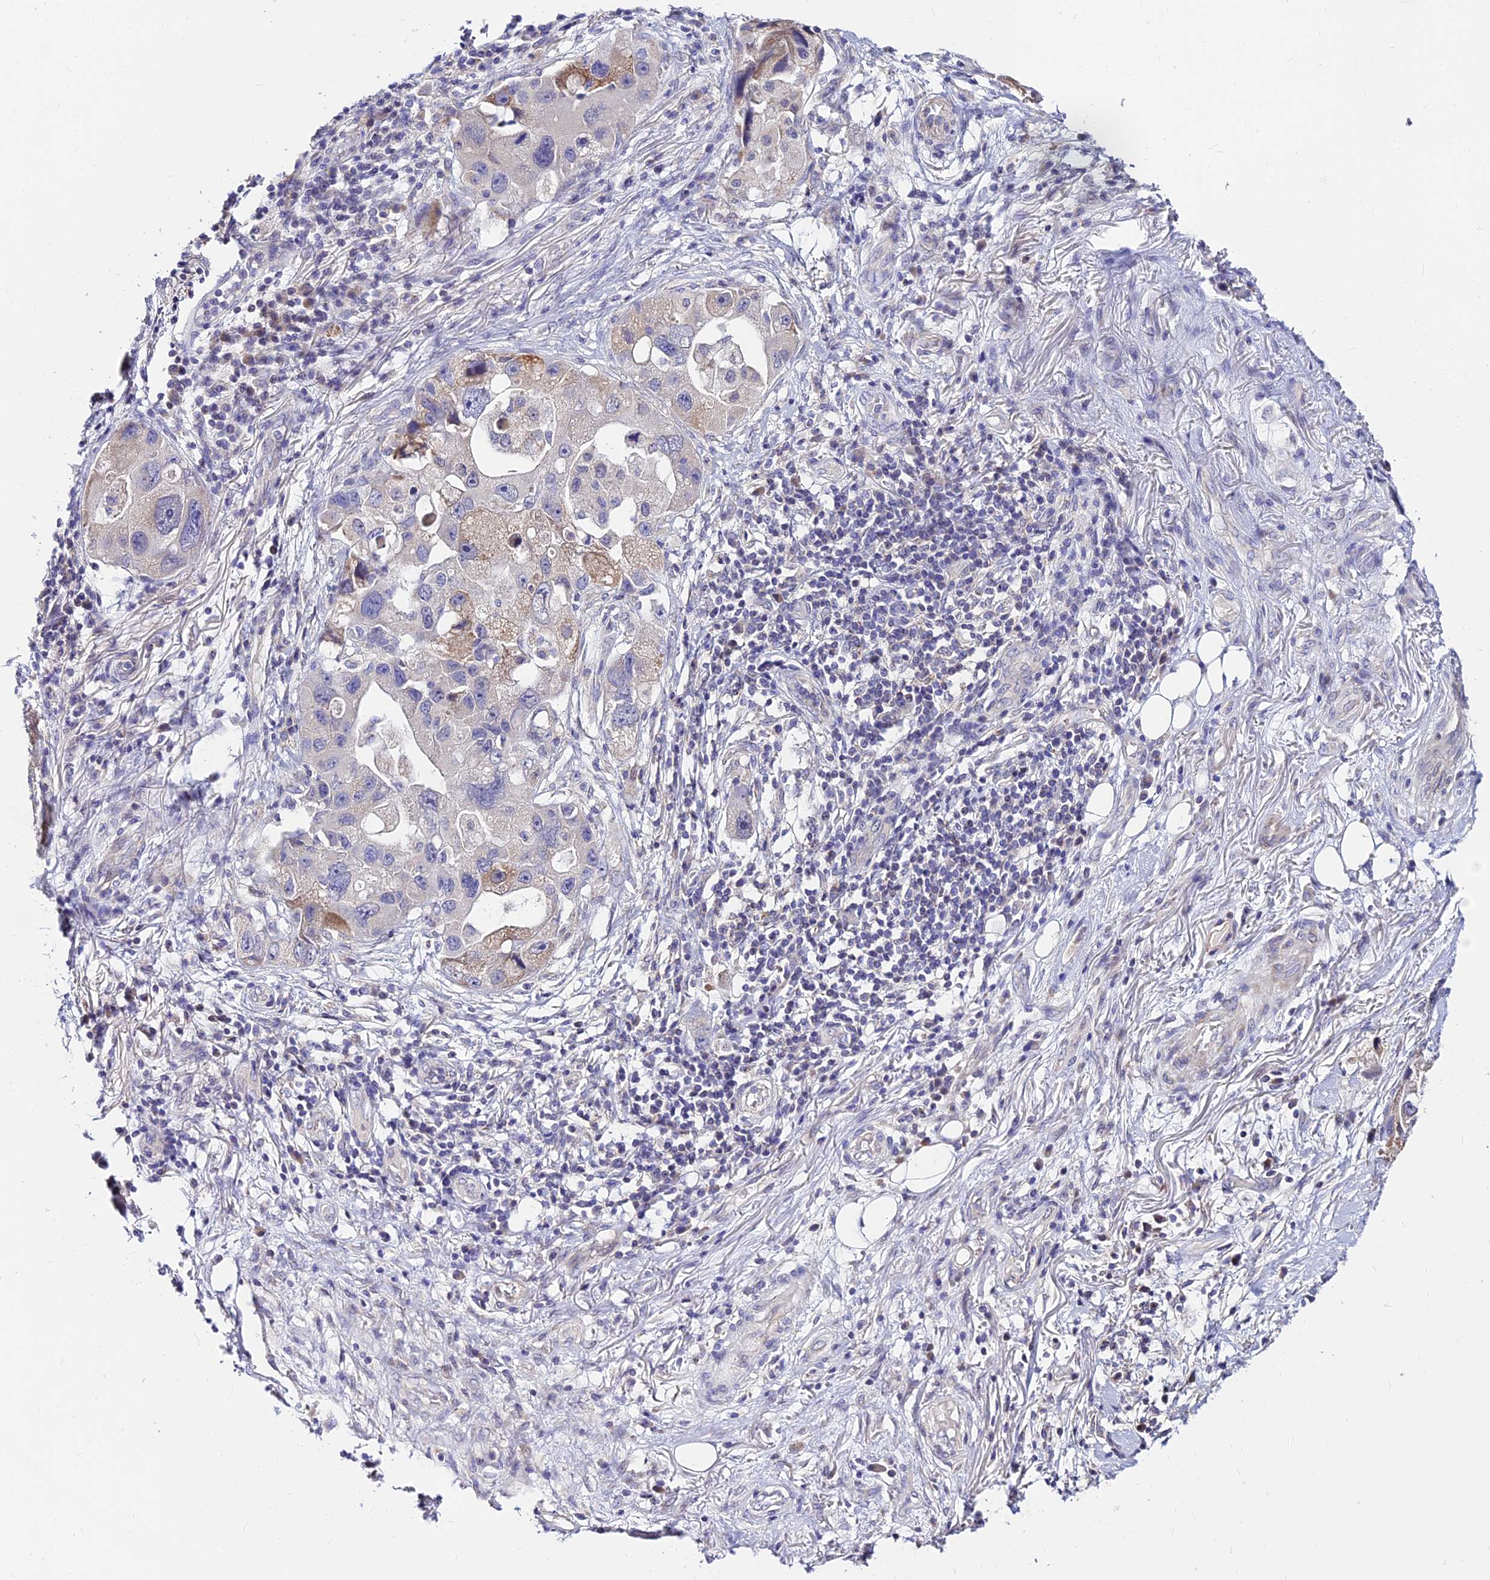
{"staining": {"intensity": "moderate", "quantity": "<25%", "location": "cytoplasmic/membranous"}, "tissue": "lung cancer", "cell_type": "Tumor cells", "image_type": "cancer", "snomed": [{"axis": "morphology", "description": "Adenocarcinoma, NOS"}, {"axis": "topography", "description": "Lung"}], "caption": "Lung cancer was stained to show a protein in brown. There is low levels of moderate cytoplasmic/membranous staining in approximately <25% of tumor cells.", "gene": "C6orf132", "patient": {"sex": "female", "age": 54}}